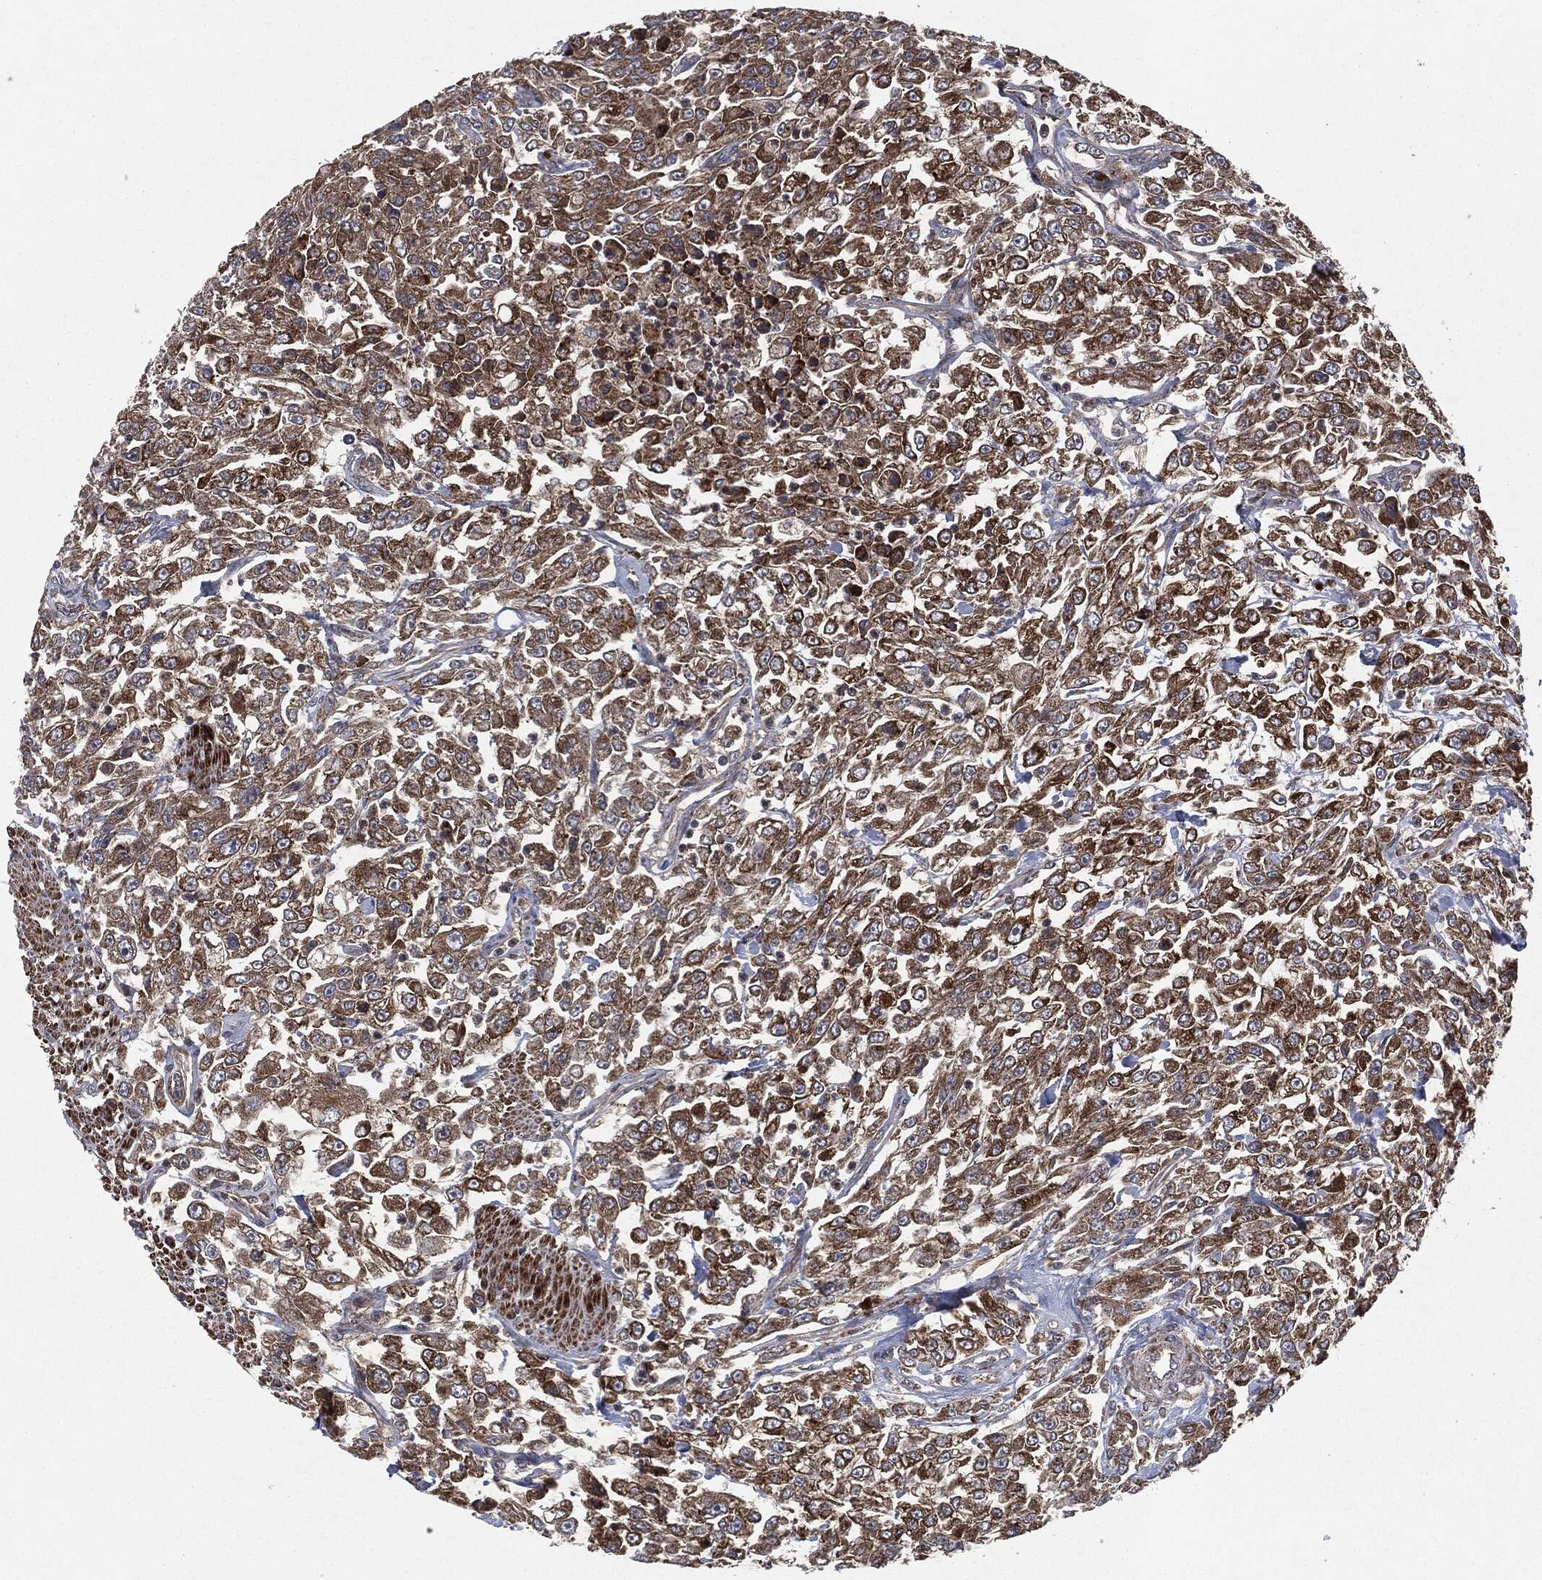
{"staining": {"intensity": "strong", "quantity": "25%-75%", "location": "cytoplasmic/membranous"}, "tissue": "urothelial cancer", "cell_type": "Tumor cells", "image_type": "cancer", "snomed": [{"axis": "morphology", "description": "Urothelial carcinoma, High grade"}, {"axis": "topography", "description": "Urinary bladder"}], "caption": "Immunohistochemistry (DAB) staining of human urothelial cancer reveals strong cytoplasmic/membranous protein staining in about 25%-75% of tumor cells.", "gene": "RAF1", "patient": {"sex": "male", "age": 46}}